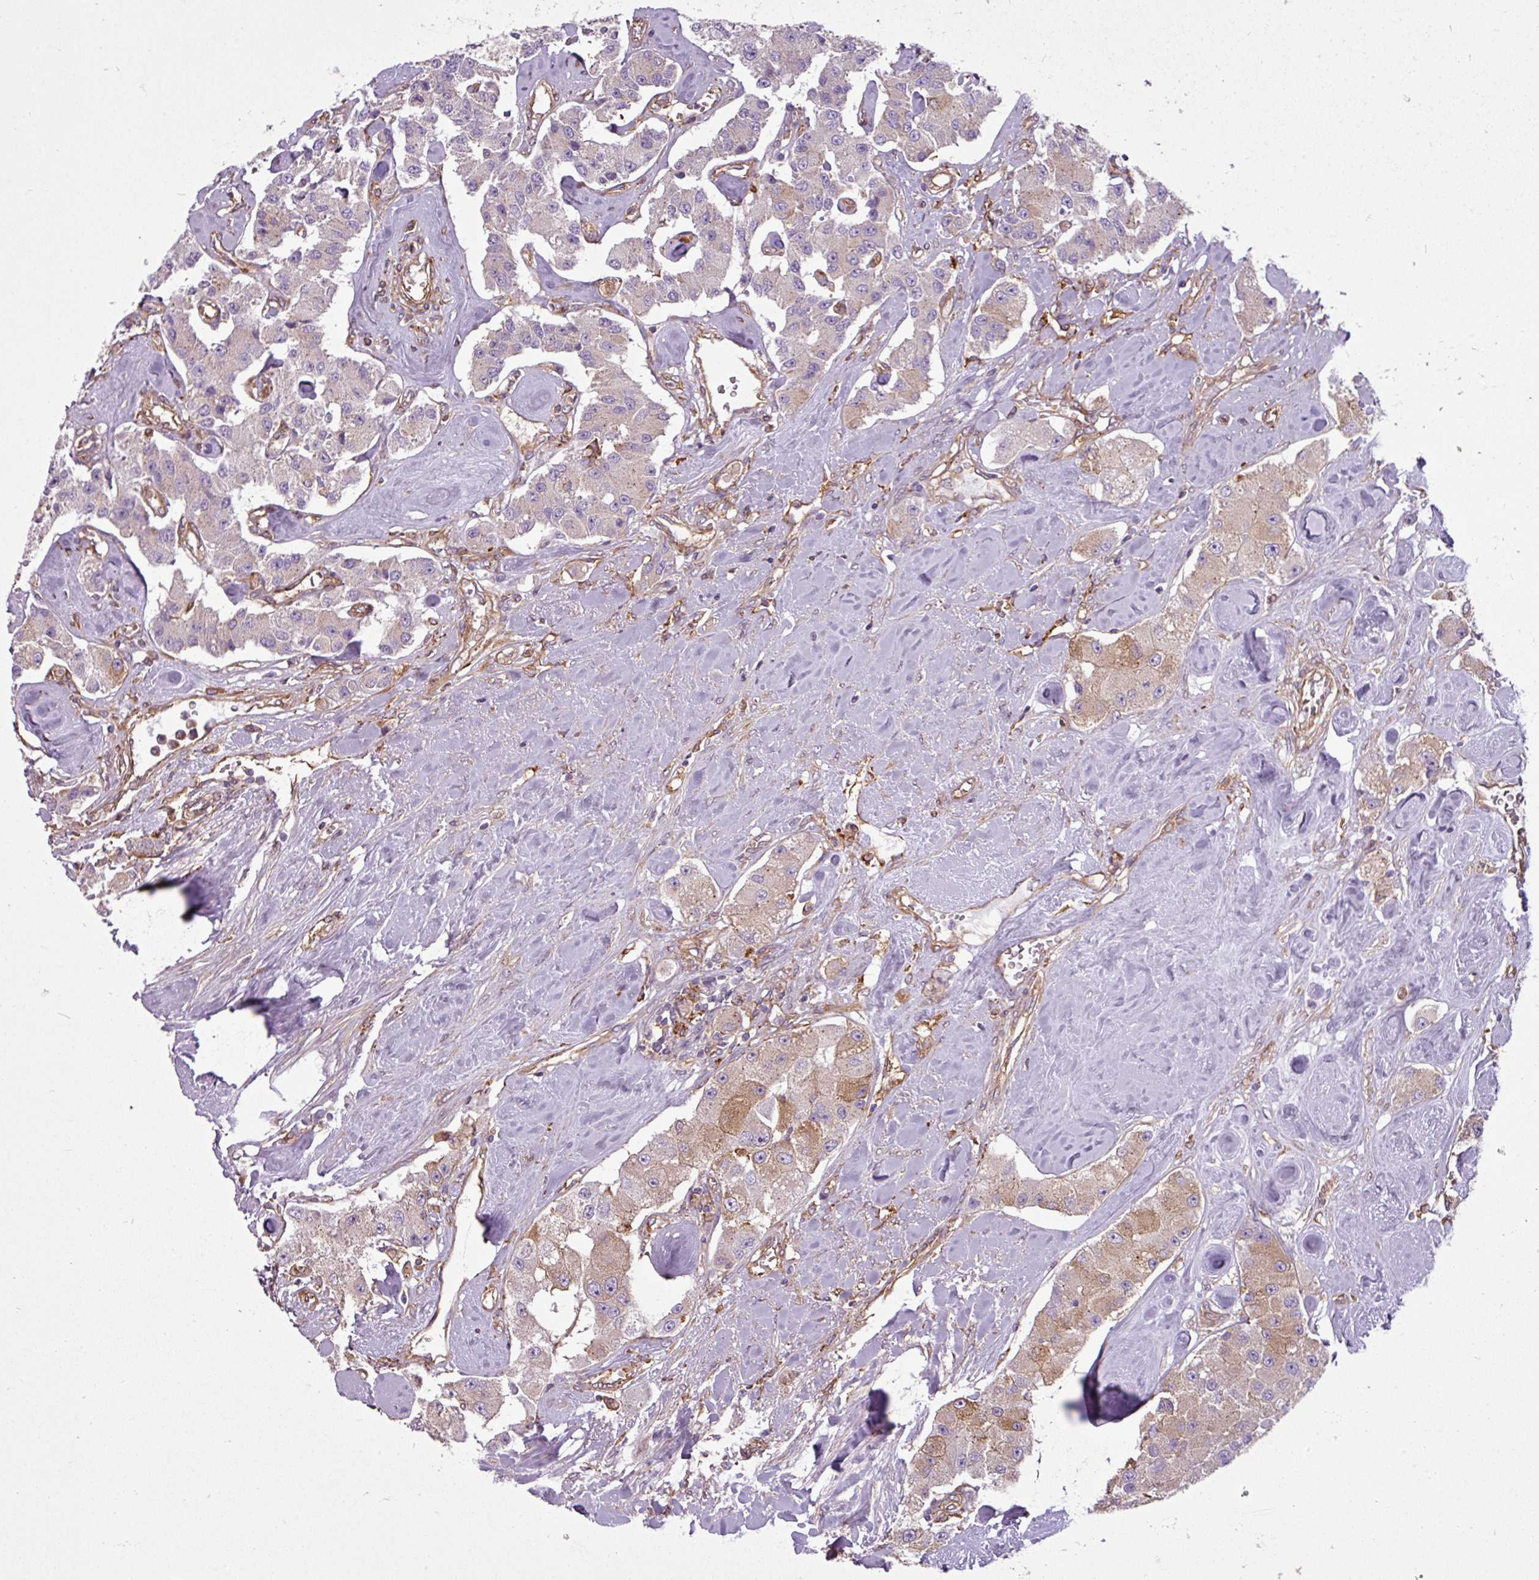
{"staining": {"intensity": "moderate", "quantity": "<25%", "location": "cytoplasmic/membranous"}, "tissue": "carcinoid", "cell_type": "Tumor cells", "image_type": "cancer", "snomed": [{"axis": "morphology", "description": "Carcinoid, malignant, NOS"}, {"axis": "topography", "description": "Pancreas"}], "caption": "IHC image of neoplastic tissue: carcinoid (malignant) stained using immunohistochemistry (IHC) shows low levels of moderate protein expression localized specifically in the cytoplasmic/membranous of tumor cells, appearing as a cytoplasmic/membranous brown color.", "gene": "PACSIN2", "patient": {"sex": "male", "age": 41}}